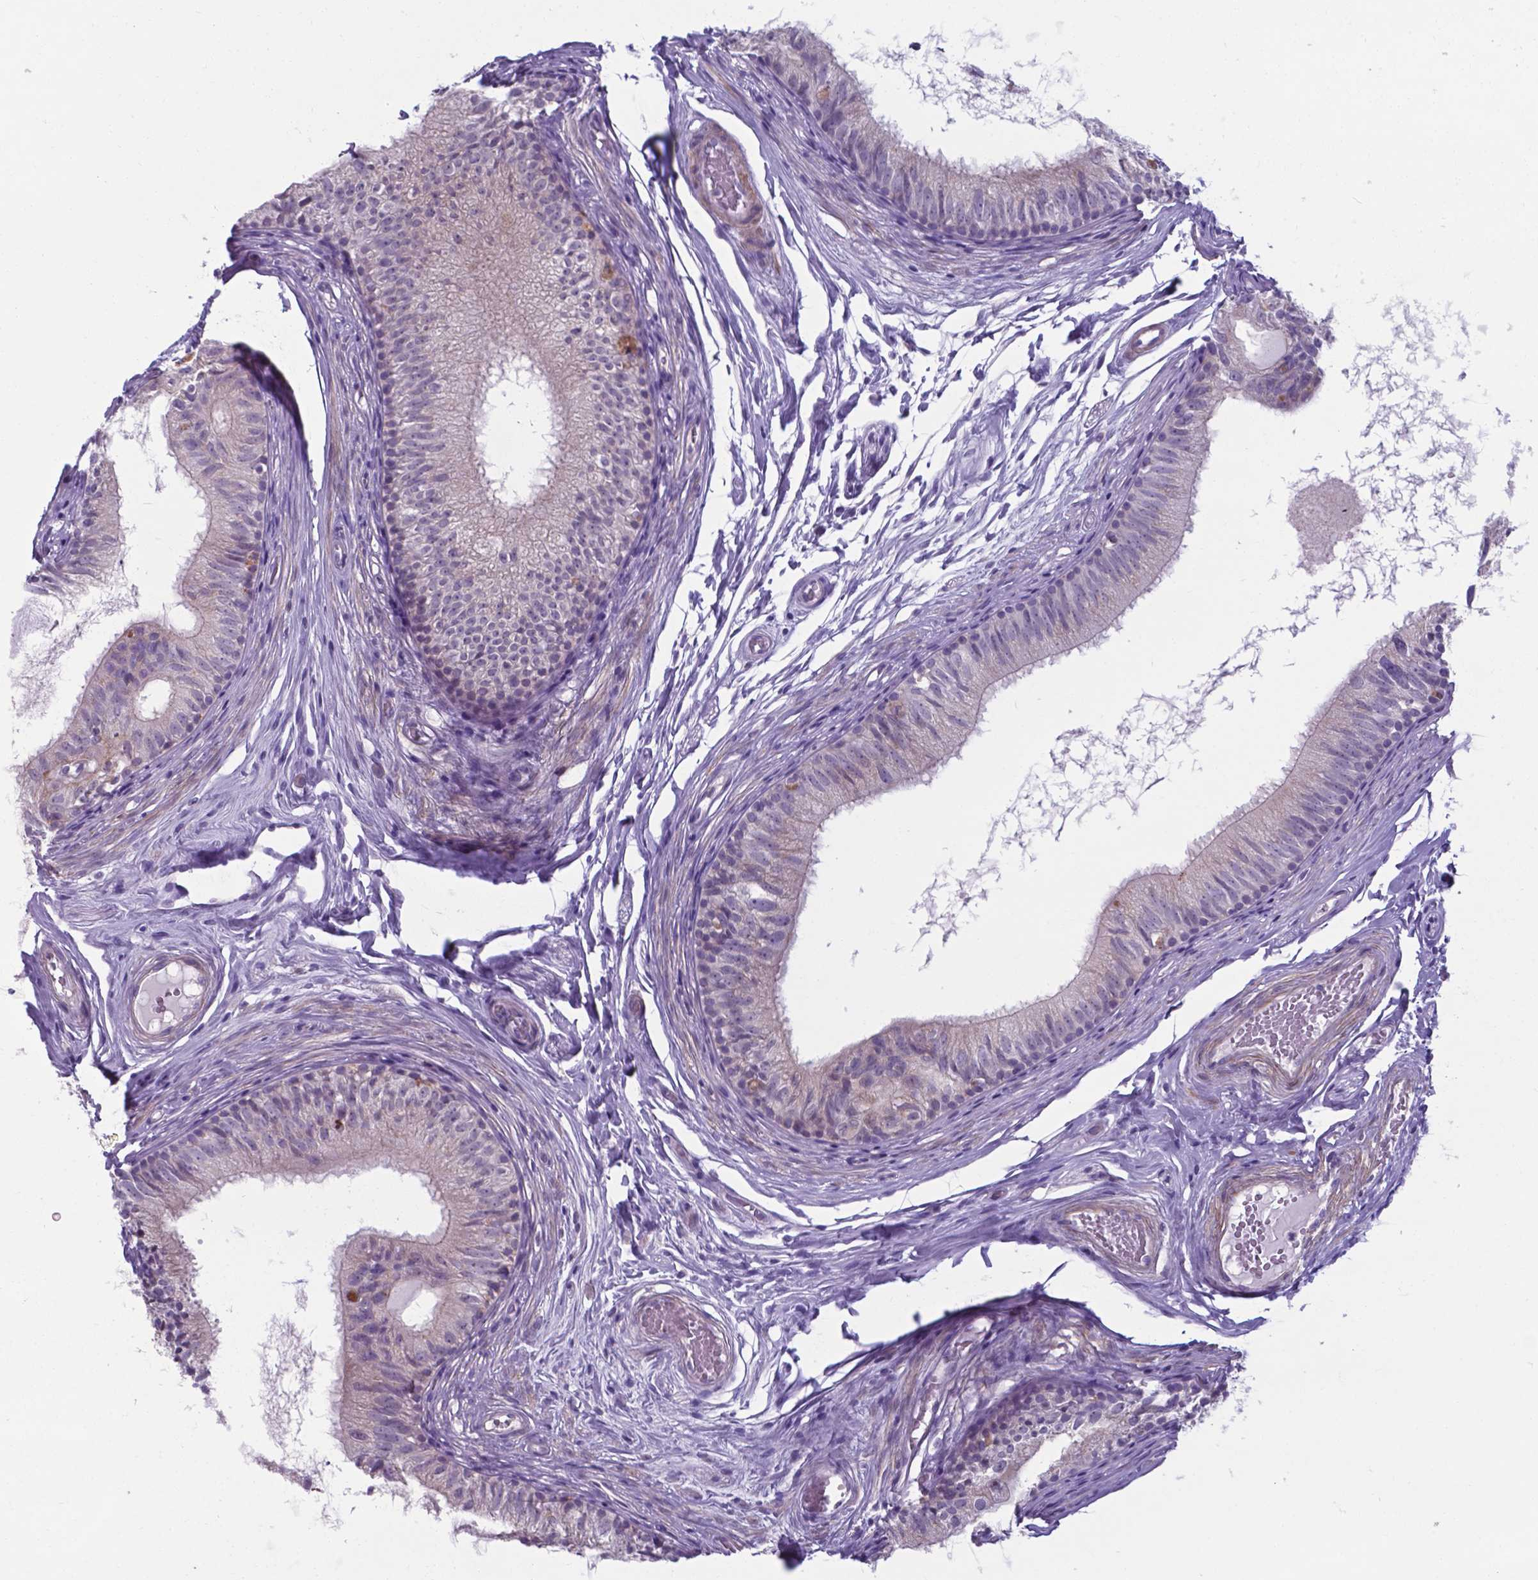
{"staining": {"intensity": "negative", "quantity": "none", "location": "none"}, "tissue": "epididymis", "cell_type": "Glandular cells", "image_type": "normal", "snomed": [{"axis": "morphology", "description": "Normal tissue, NOS"}, {"axis": "topography", "description": "Epididymis"}], "caption": "Immunohistochemistry of unremarkable human epididymis demonstrates no positivity in glandular cells. (DAB immunohistochemistry visualized using brightfield microscopy, high magnification).", "gene": "AP5B1", "patient": {"sex": "male", "age": 29}}